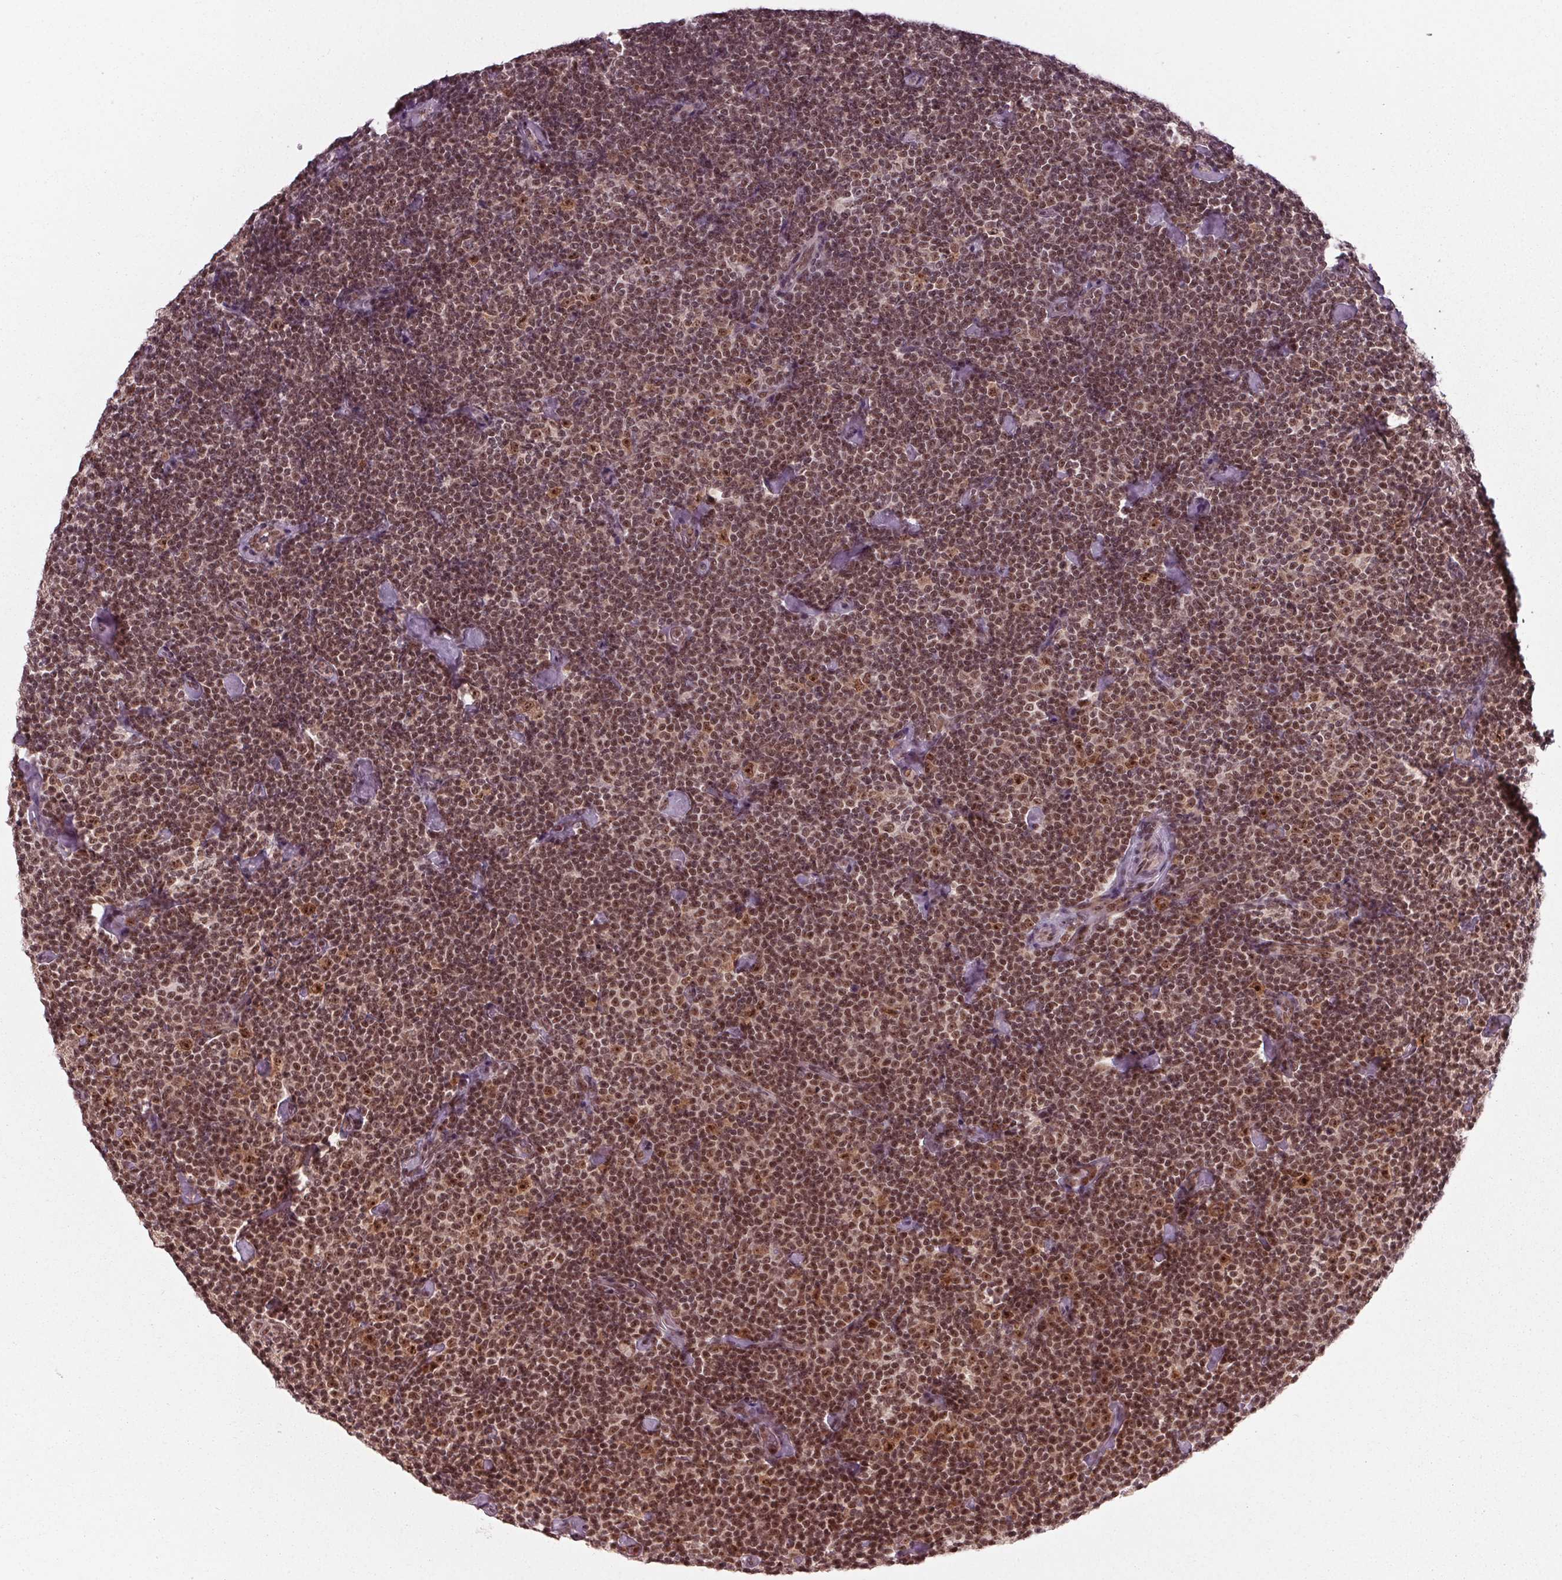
{"staining": {"intensity": "moderate", "quantity": ">75%", "location": "nuclear"}, "tissue": "lymphoma", "cell_type": "Tumor cells", "image_type": "cancer", "snomed": [{"axis": "morphology", "description": "Malignant lymphoma, non-Hodgkin's type, Low grade"}, {"axis": "topography", "description": "Lymph node"}], "caption": "There is medium levels of moderate nuclear positivity in tumor cells of low-grade malignant lymphoma, non-Hodgkin's type, as demonstrated by immunohistochemical staining (brown color).", "gene": "DDX41", "patient": {"sex": "male", "age": 81}}